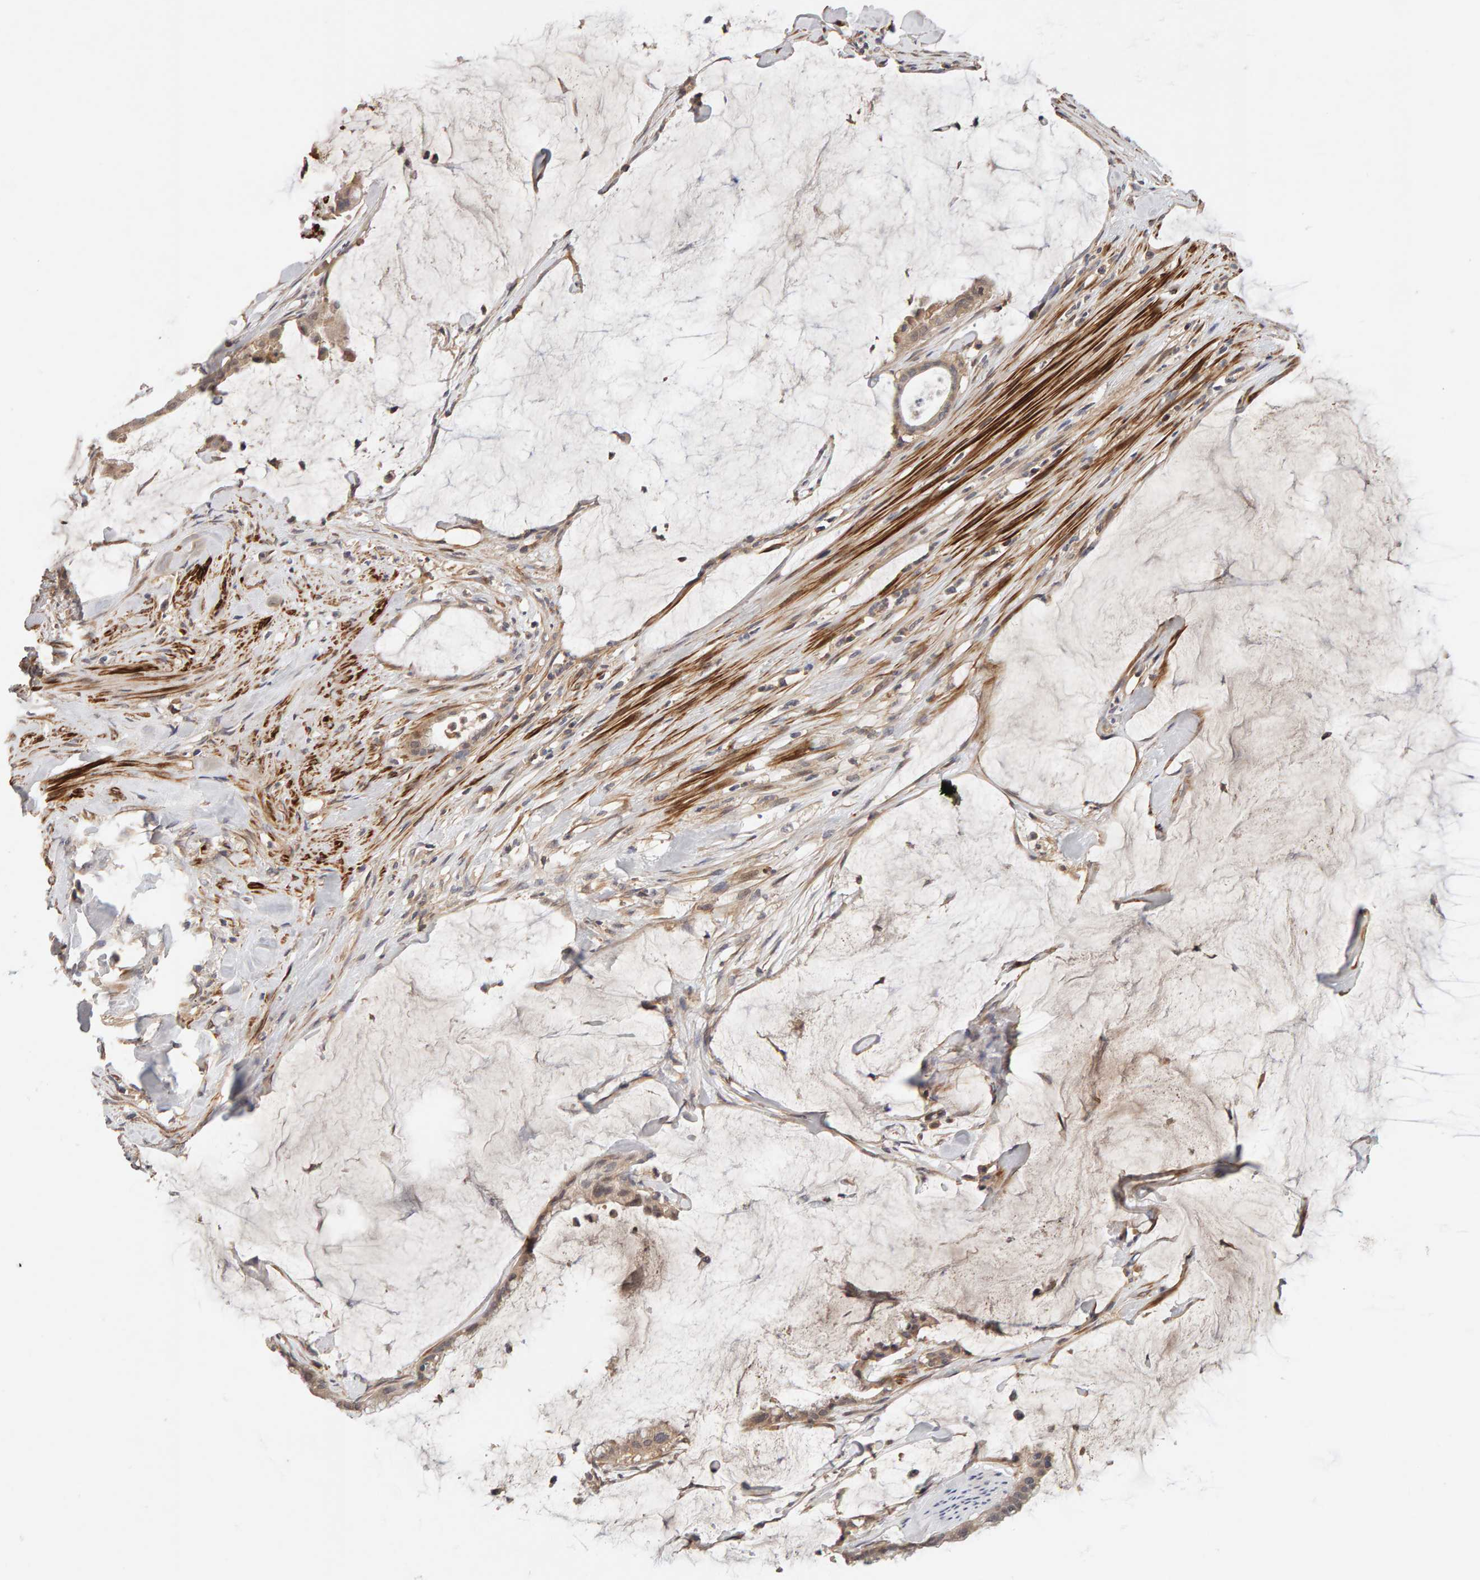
{"staining": {"intensity": "weak", "quantity": ">75%", "location": "cytoplasmic/membranous"}, "tissue": "pancreatic cancer", "cell_type": "Tumor cells", "image_type": "cancer", "snomed": [{"axis": "morphology", "description": "Adenocarcinoma, NOS"}, {"axis": "topography", "description": "Pancreas"}], "caption": "Human pancreatic cancer (adenocarcinoma) stained with a protein marker exhibits weak staining in tumor cells.", "gene": "NUDCD1", "patient": {"sex": "male", "age": 41}}